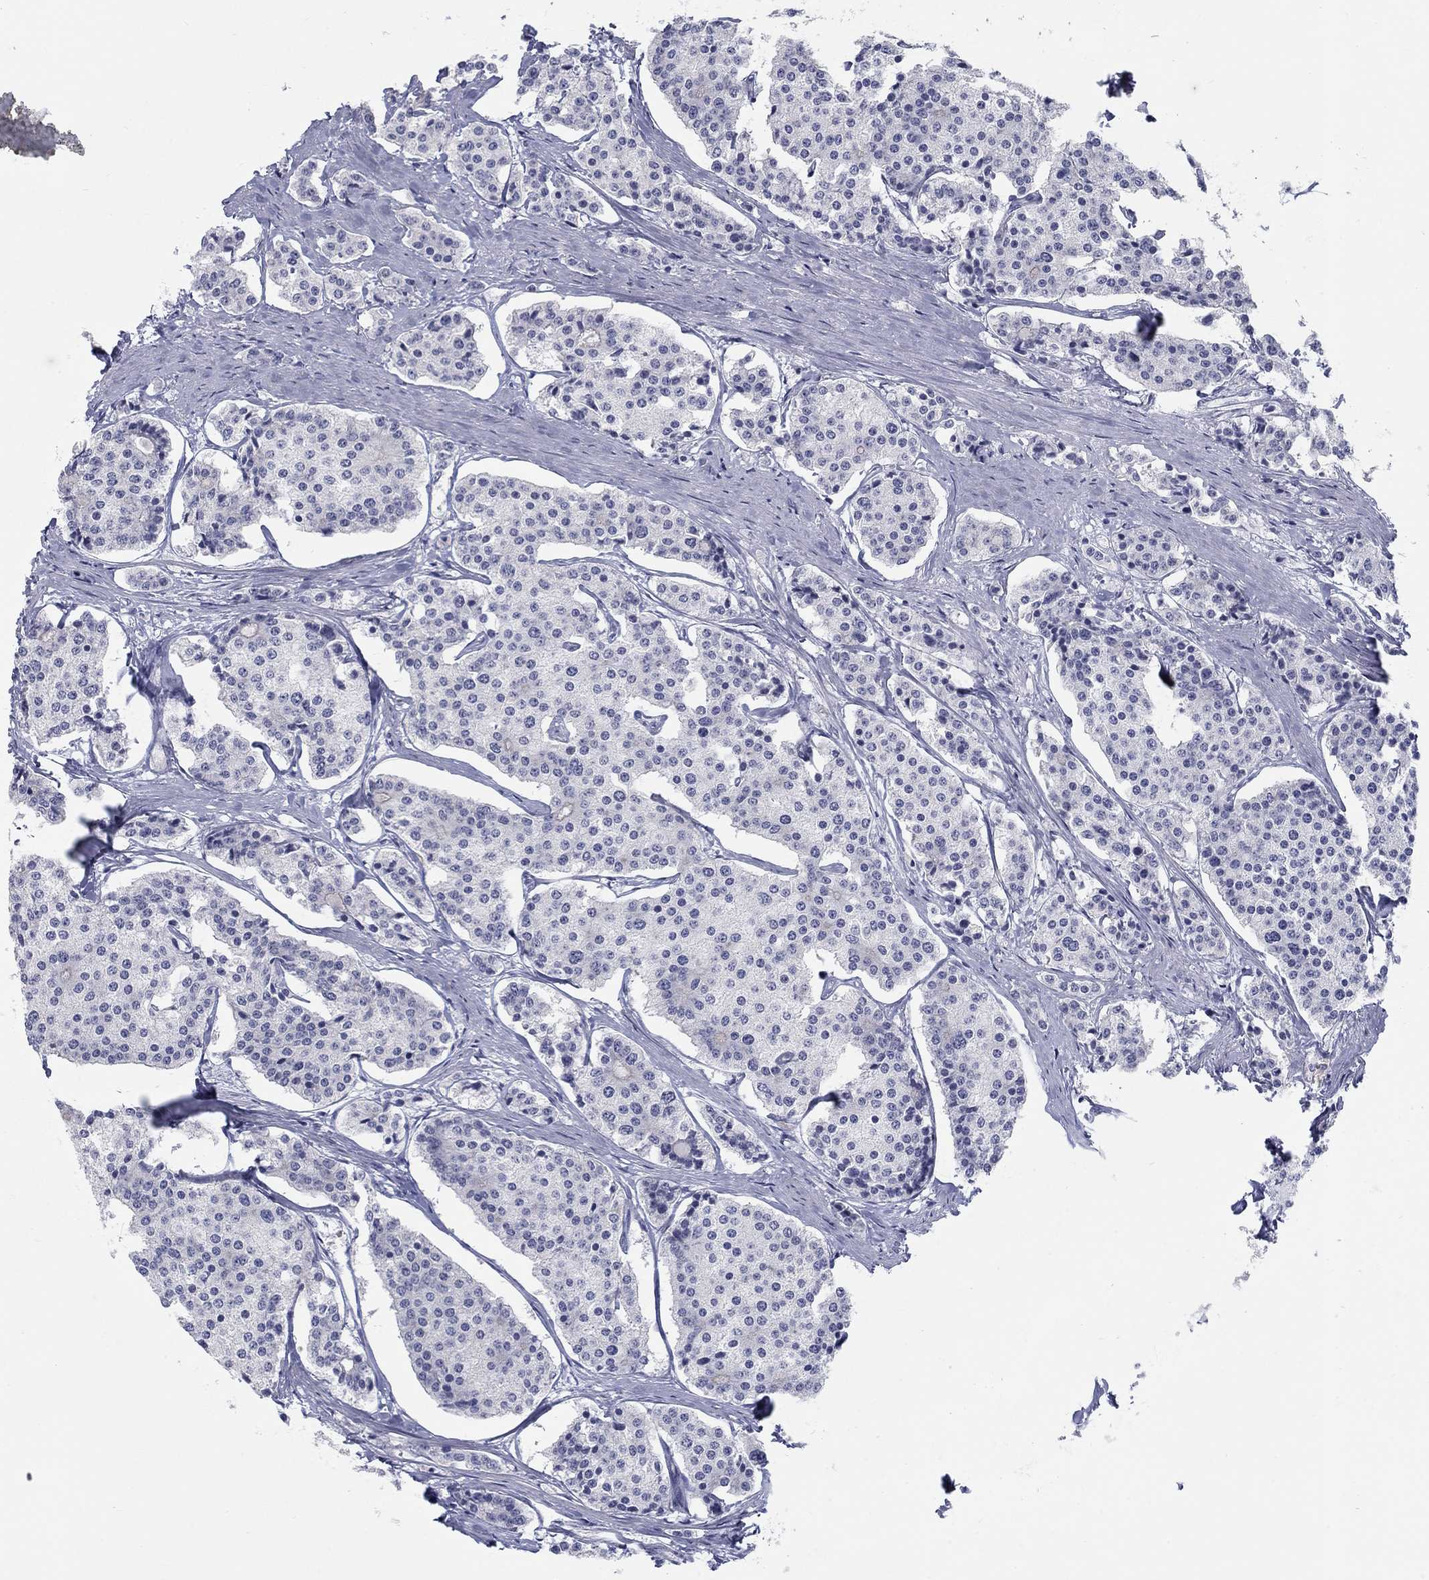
{"staining": {"intensity": "negative", "quantity": "none", "location": "none"}, "tissue": "carcinoid", "cell_type": "Tumor cells", "image_type": "cancer", "snomed": [{"axis": "morphology", "description": "Carcinoid, malignant, NOS"}, {"axis": "topography", "description": "Small intestine"}], "caption": "Tumor cells show no significant protein expression in carcinoid. (DAB IHC visualized using brightfield microscopy, high magnification).", "gene": "DMTN", "patient": {"sex": "female", "age": 65}}